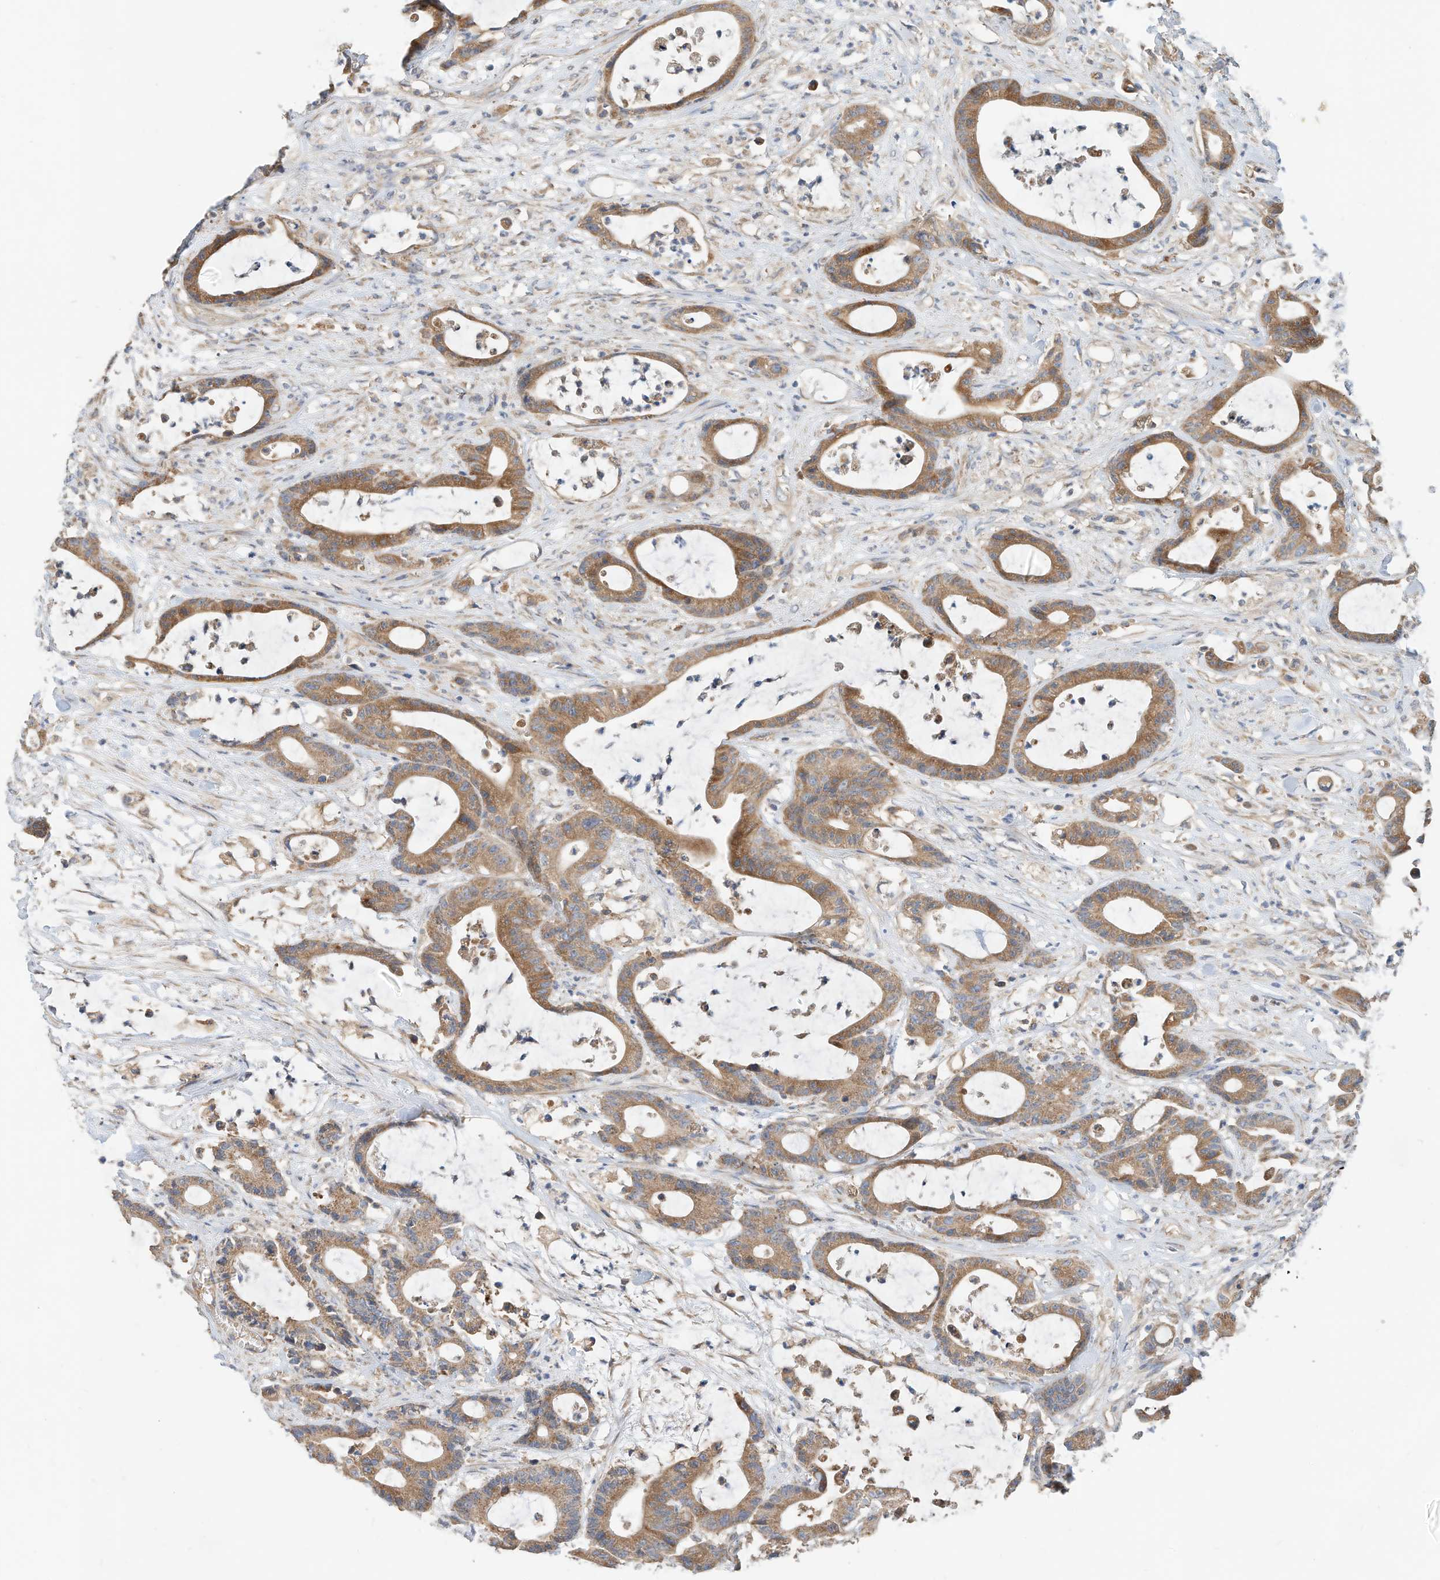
{"staining": {"intensity": "moderate", "quantity": ">75%", "location": "cytoplasmic/membranous"}, "tissue": "colorectal cancer", "cell_type": "Tumor cells", "image_type": "cancer", "snomed": [{"axis": "morphology", "description": "Adenocarcinoma, NOS"}, {"axis": "topography", "description": "Colon"}], "caption": "Colorectal cancer (adenocarcinoma) stained with immunohistochemistry (IHC) demonstrates moderate cytoplasmic/membranous expression in about >75% of tumor cells.", "gene": "CPAMD8", "patient": {"sex": "female", "age": 84}}